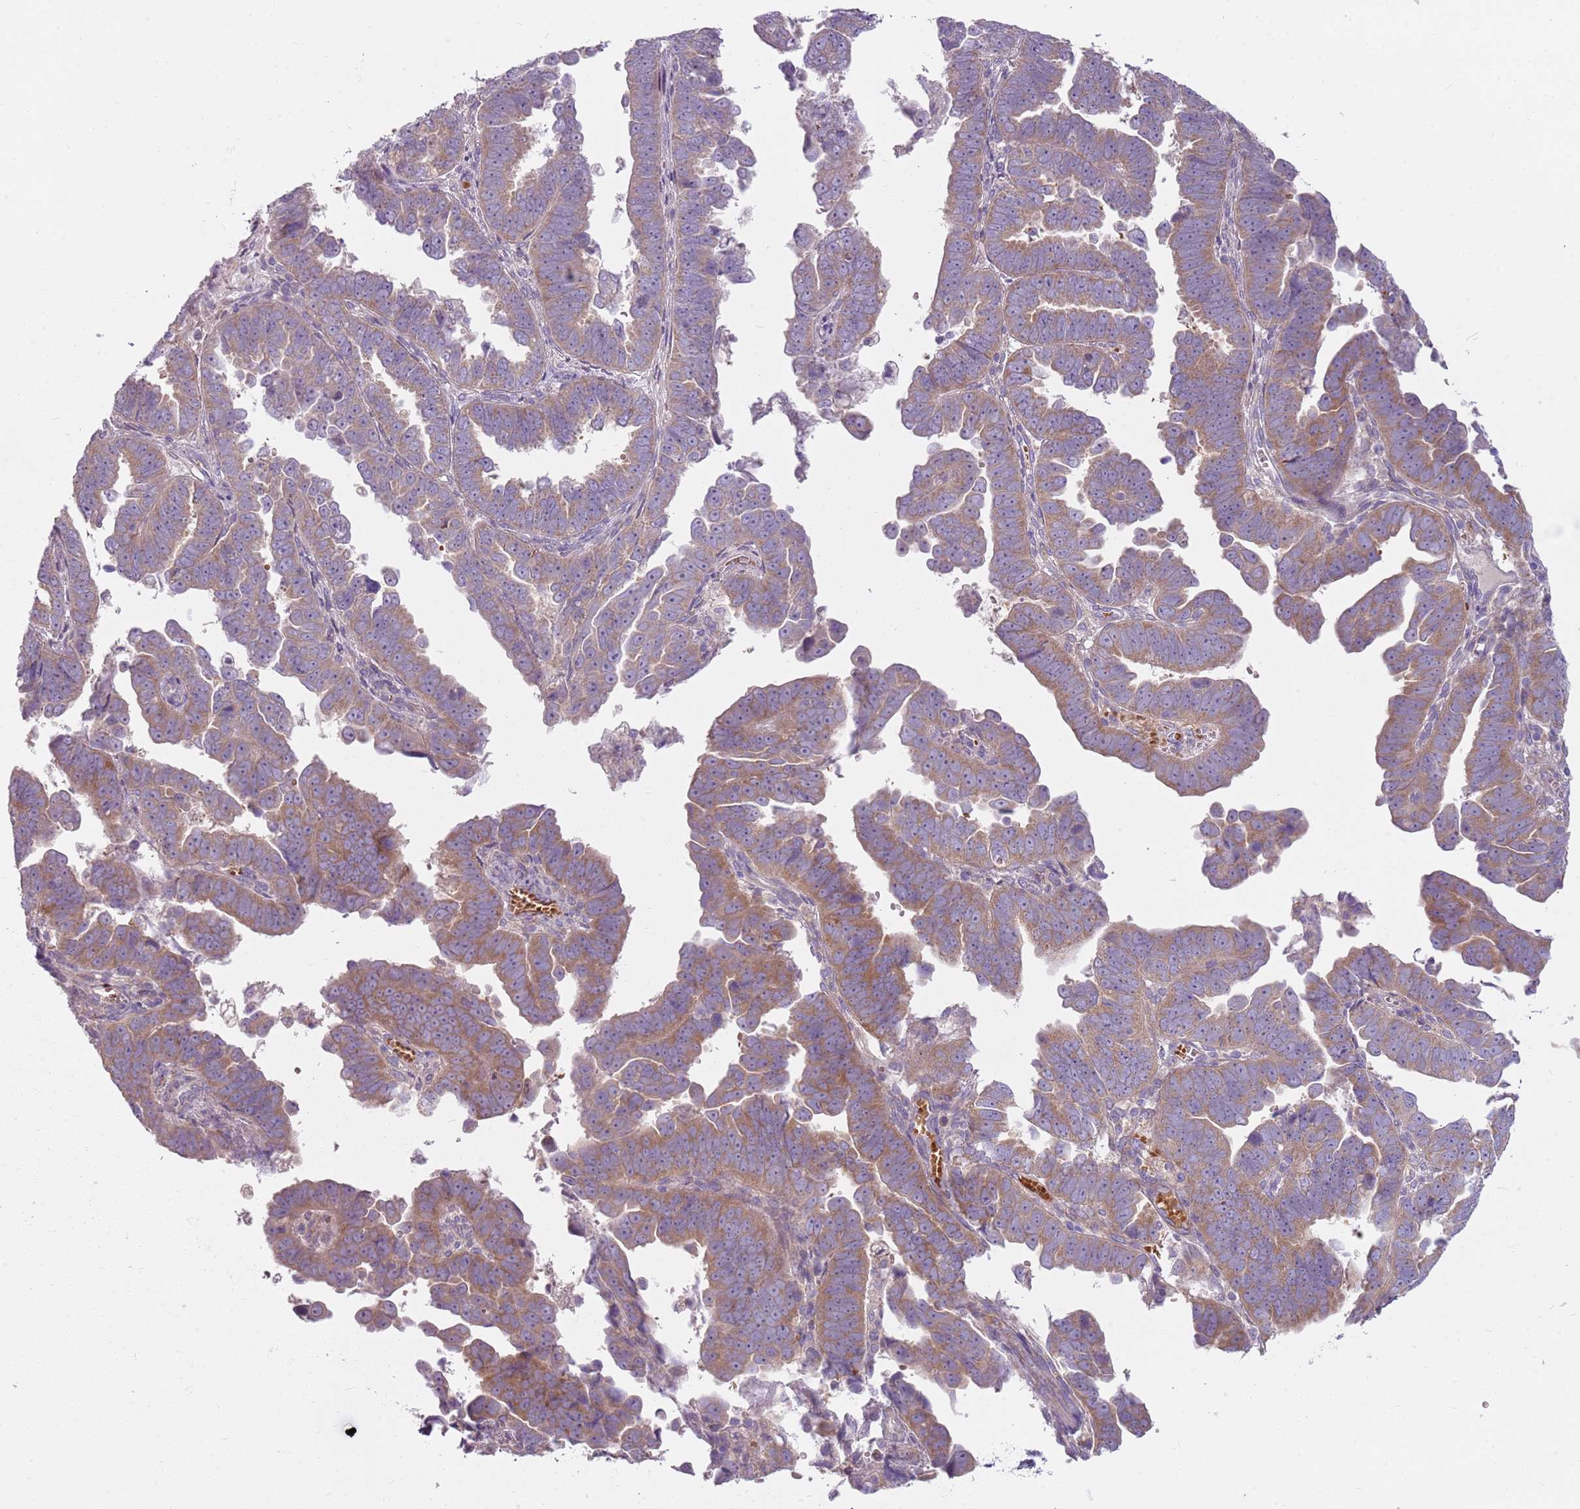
{"staining": {"intensity": "weak", "quantity": ">75%", "location": "cytoplasmic/membranous"}, "tissue": "endometrial cancer", "cell_type": "Tumor cells", "image_type": "cancer", "snomed": [{"axis": "morphology", "description": "Adenocarcinoma, NOS"}, {"axis": "topography", "description": "Endometrium"}], "caption": "Endometrial adenocarcinoma stained with a protein marker displays weak staining in tumor cells.", "gene": "HSPA14", "patient": {"sex": "female", "age": 75}}